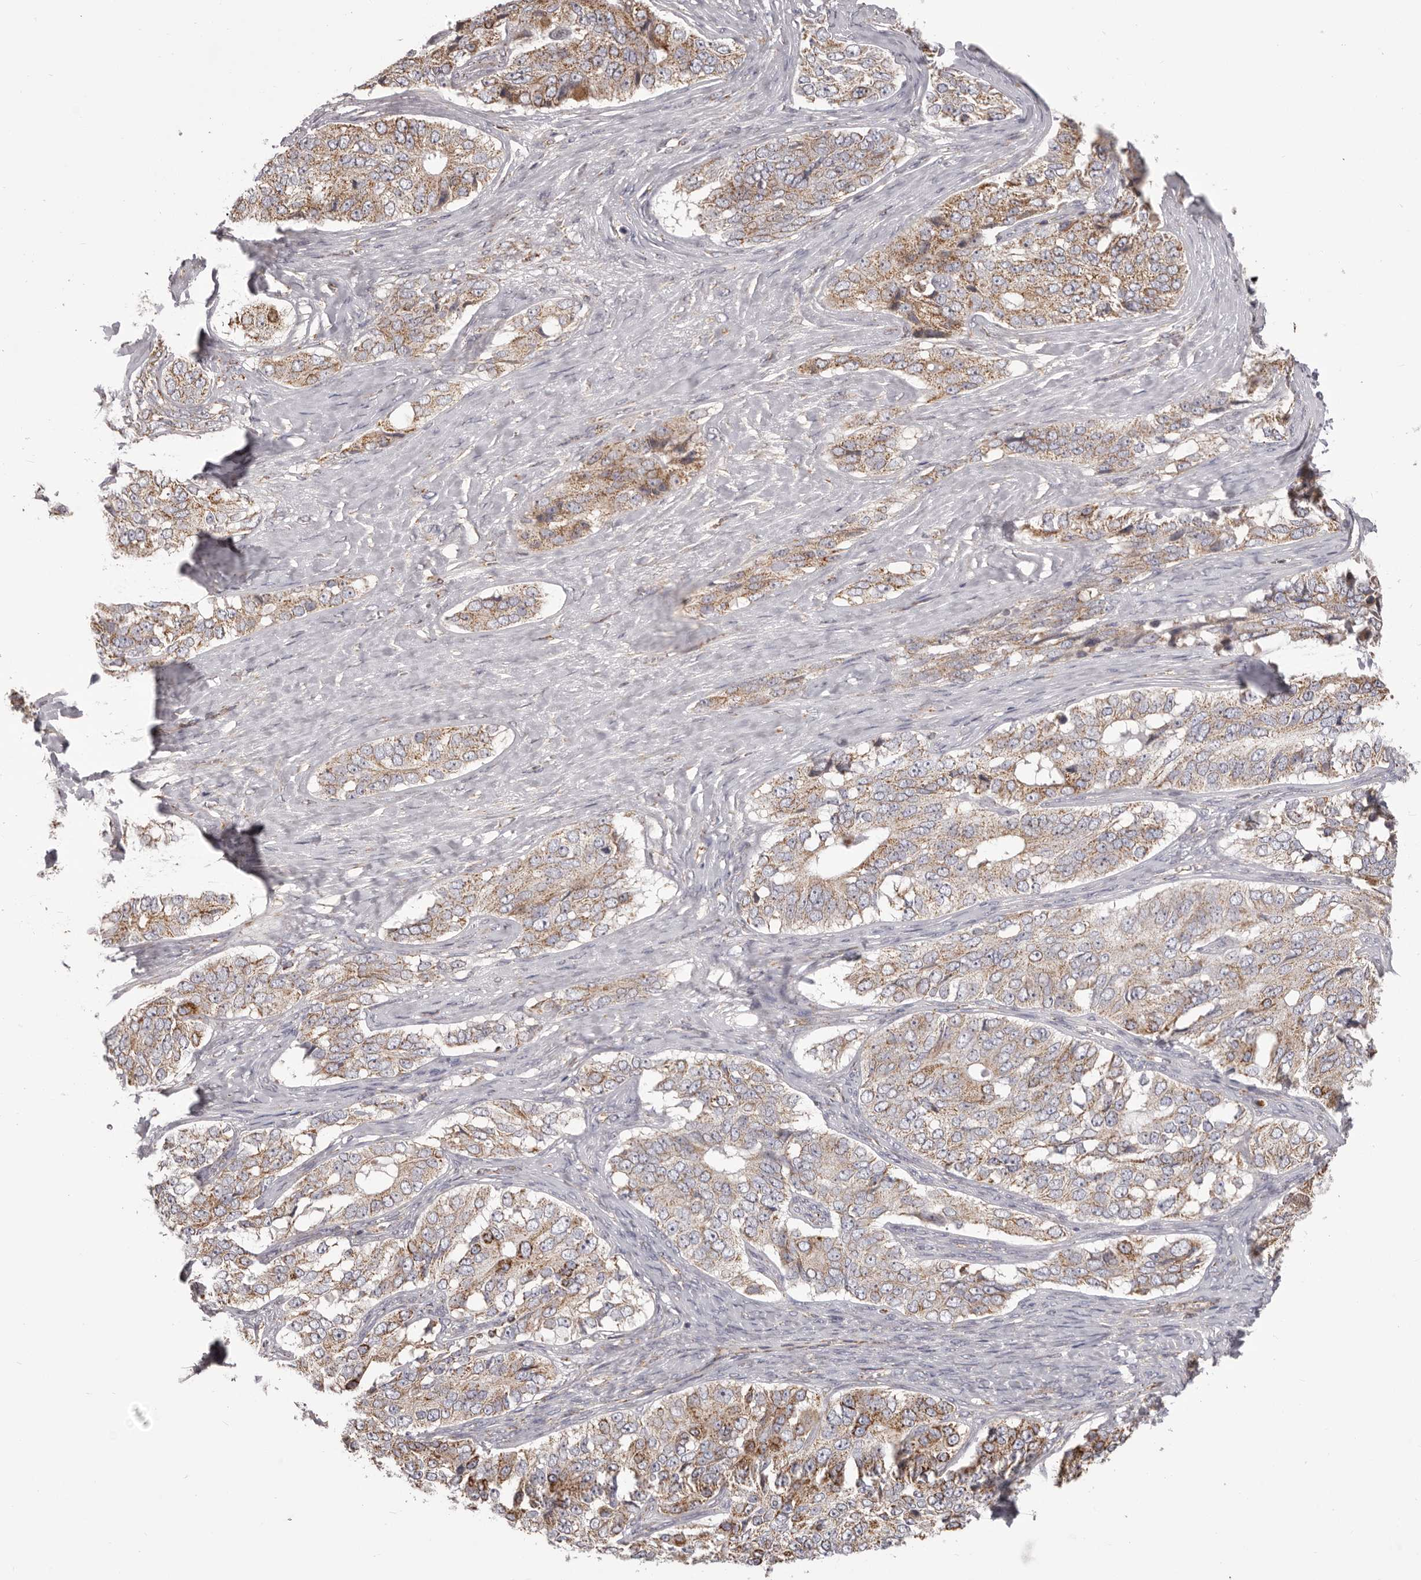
{"staining": {"intensity": "weak", "quantity": ">75%", "location": "cytoplasmic/membranous"}, "tissue": "ovarian cancer", "cell_type": "Tumor cells", "image_type": "cancer", "snomed": [{"axis": "morphology", "description": "Carcinoma, endometroid"}, {"axis": "topography", "description": "Ovary"}], "caption": "Immunohistochemistry image of neoplastic tissue: human ovarian cancer stained using IHC exhibits low levels of weak protein expression localized specifically in the cytoplasmic/membranous of tumor cells, appearing as a cytoplasmic/membranous brown color.", "gene": "CHRM2", "patient": {"sex": "female", "age": 51}}